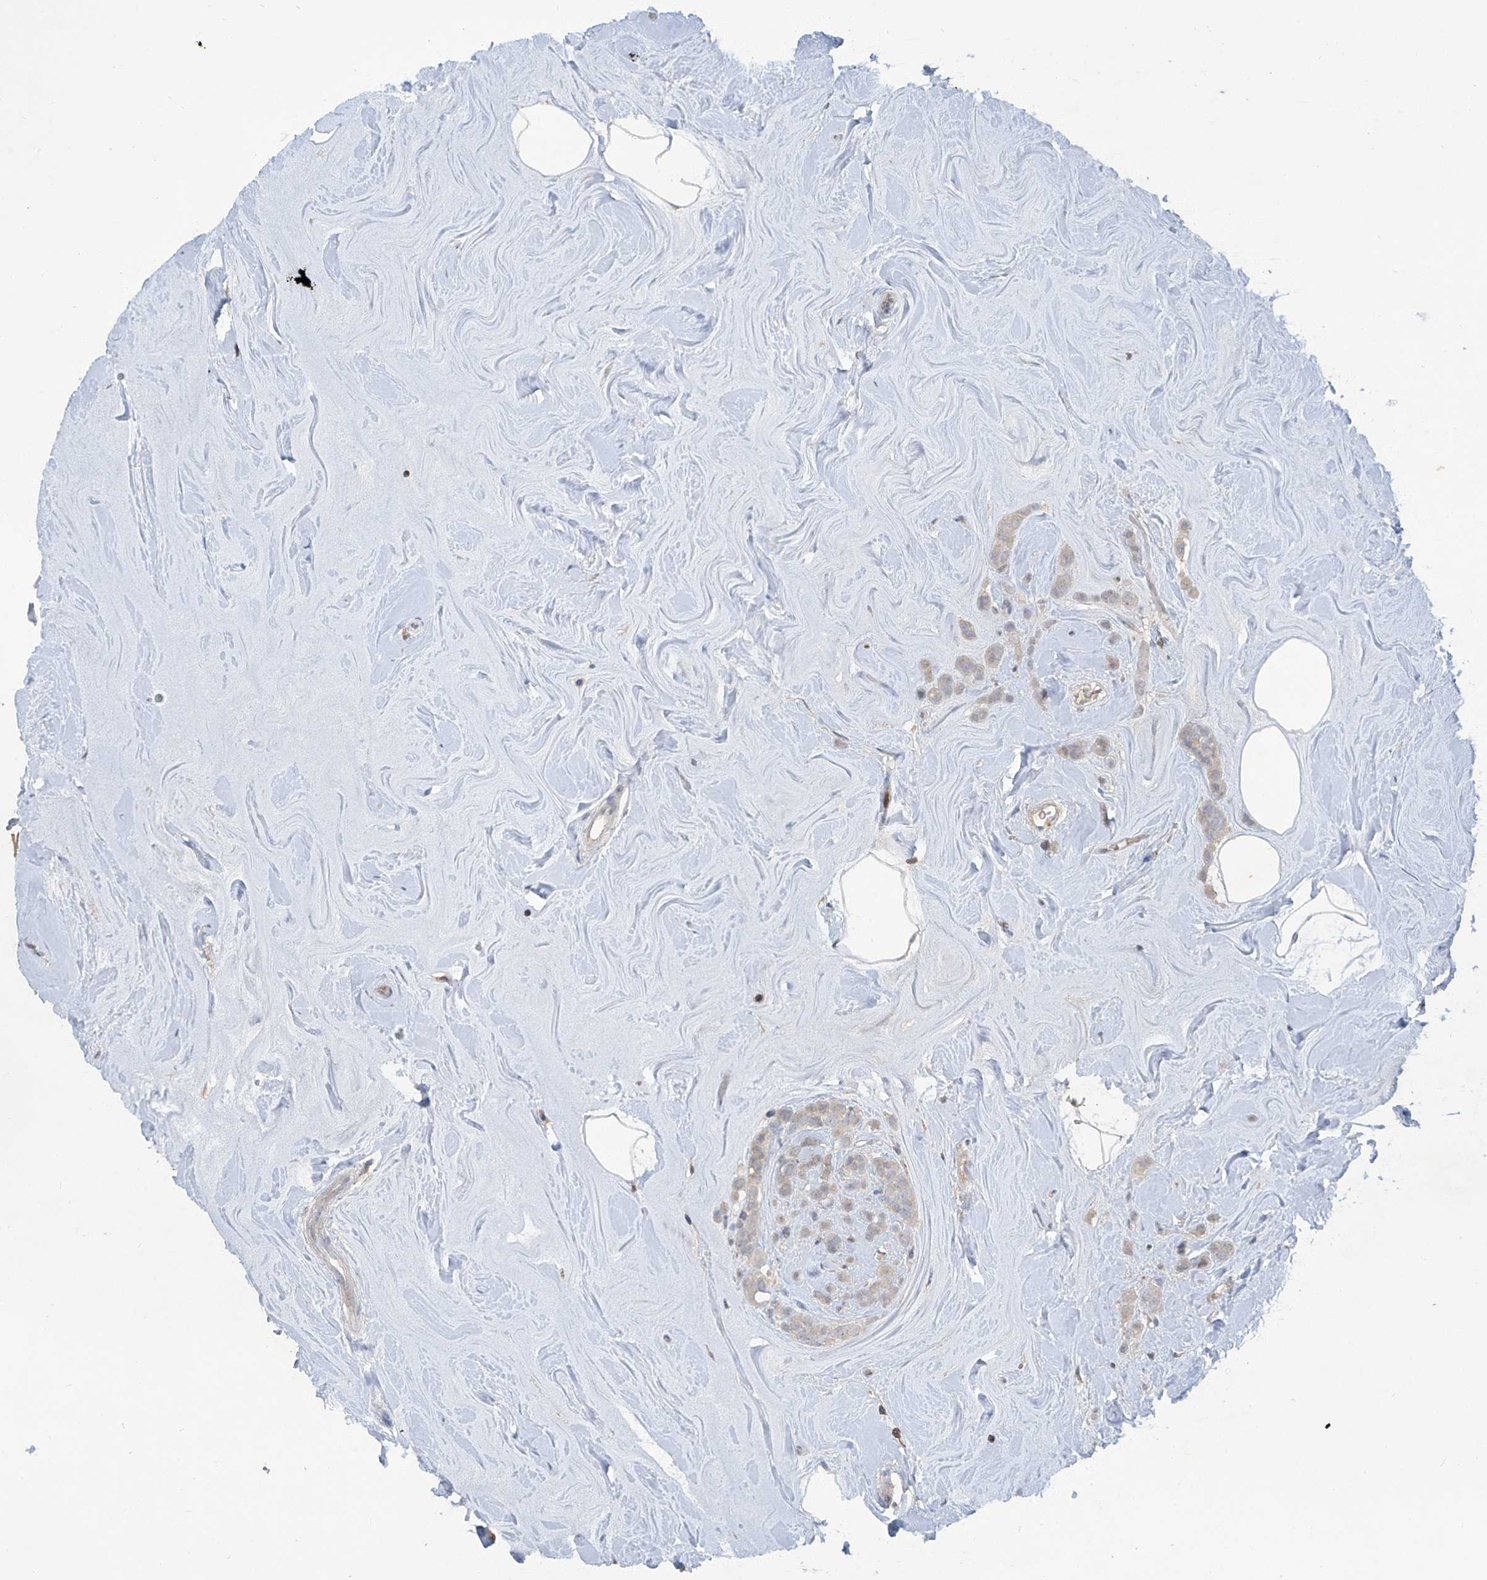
{"staining": {"intensity": "weak", "quantity": "<25%", "location": "cytoplasmic/membranous"}, "tissue": "breast cancer", "cell_type": "Tumor cells", "image_type": "cancer", "snomed": [{"axis": "morphology", "description": "Lobular carcinoma"}, {"axis": "topography", "description": "Breast"}], "caption": "Breast lobular carcinoma was stained to show a protein in brown. There is no significant positivity in tumor cells.", "gene": "HAS3", "patient": {"sex": "female", "age": 47}}